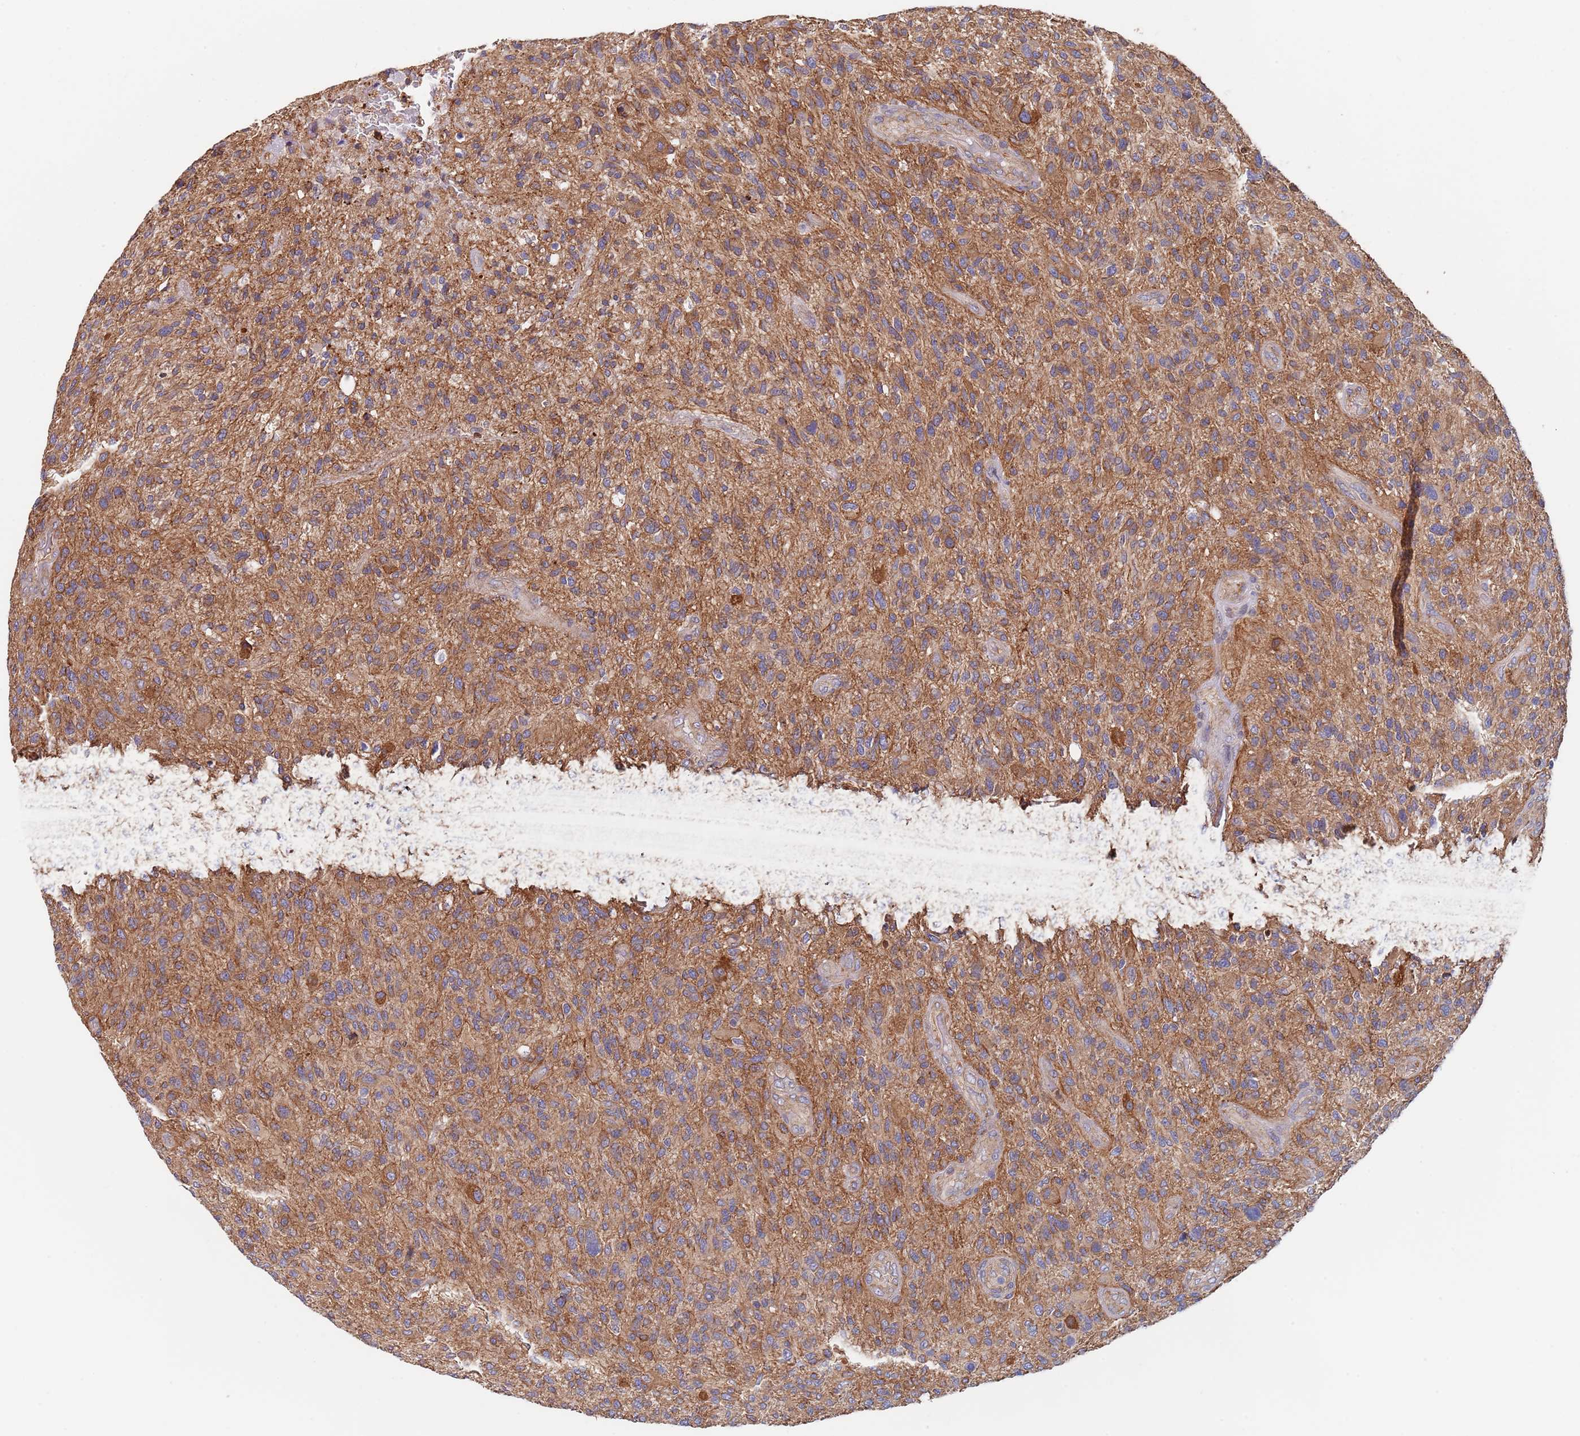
{"staining": {"intensity": "moderate", "quantity": "25%-75%", "location": "cytoplasmic/membranous"}, "tissue": "glioma", "cell_type": "Tumor cells", "image_type": "cancer", "snomed": [{"axis": "morphology", "description": "Glioma, malignant, High grade"}, {"axis": "topography", "description": "Brain"}], "caption": "Brown immunohistochemical staining in malignant glioma (high-grade) displays moderate cytoplasmic/membranous expression in approximately 25%-75% of tumor cells.", "gene": "DCUN1D3", "patient": {"sex": "male", "age": 47}}